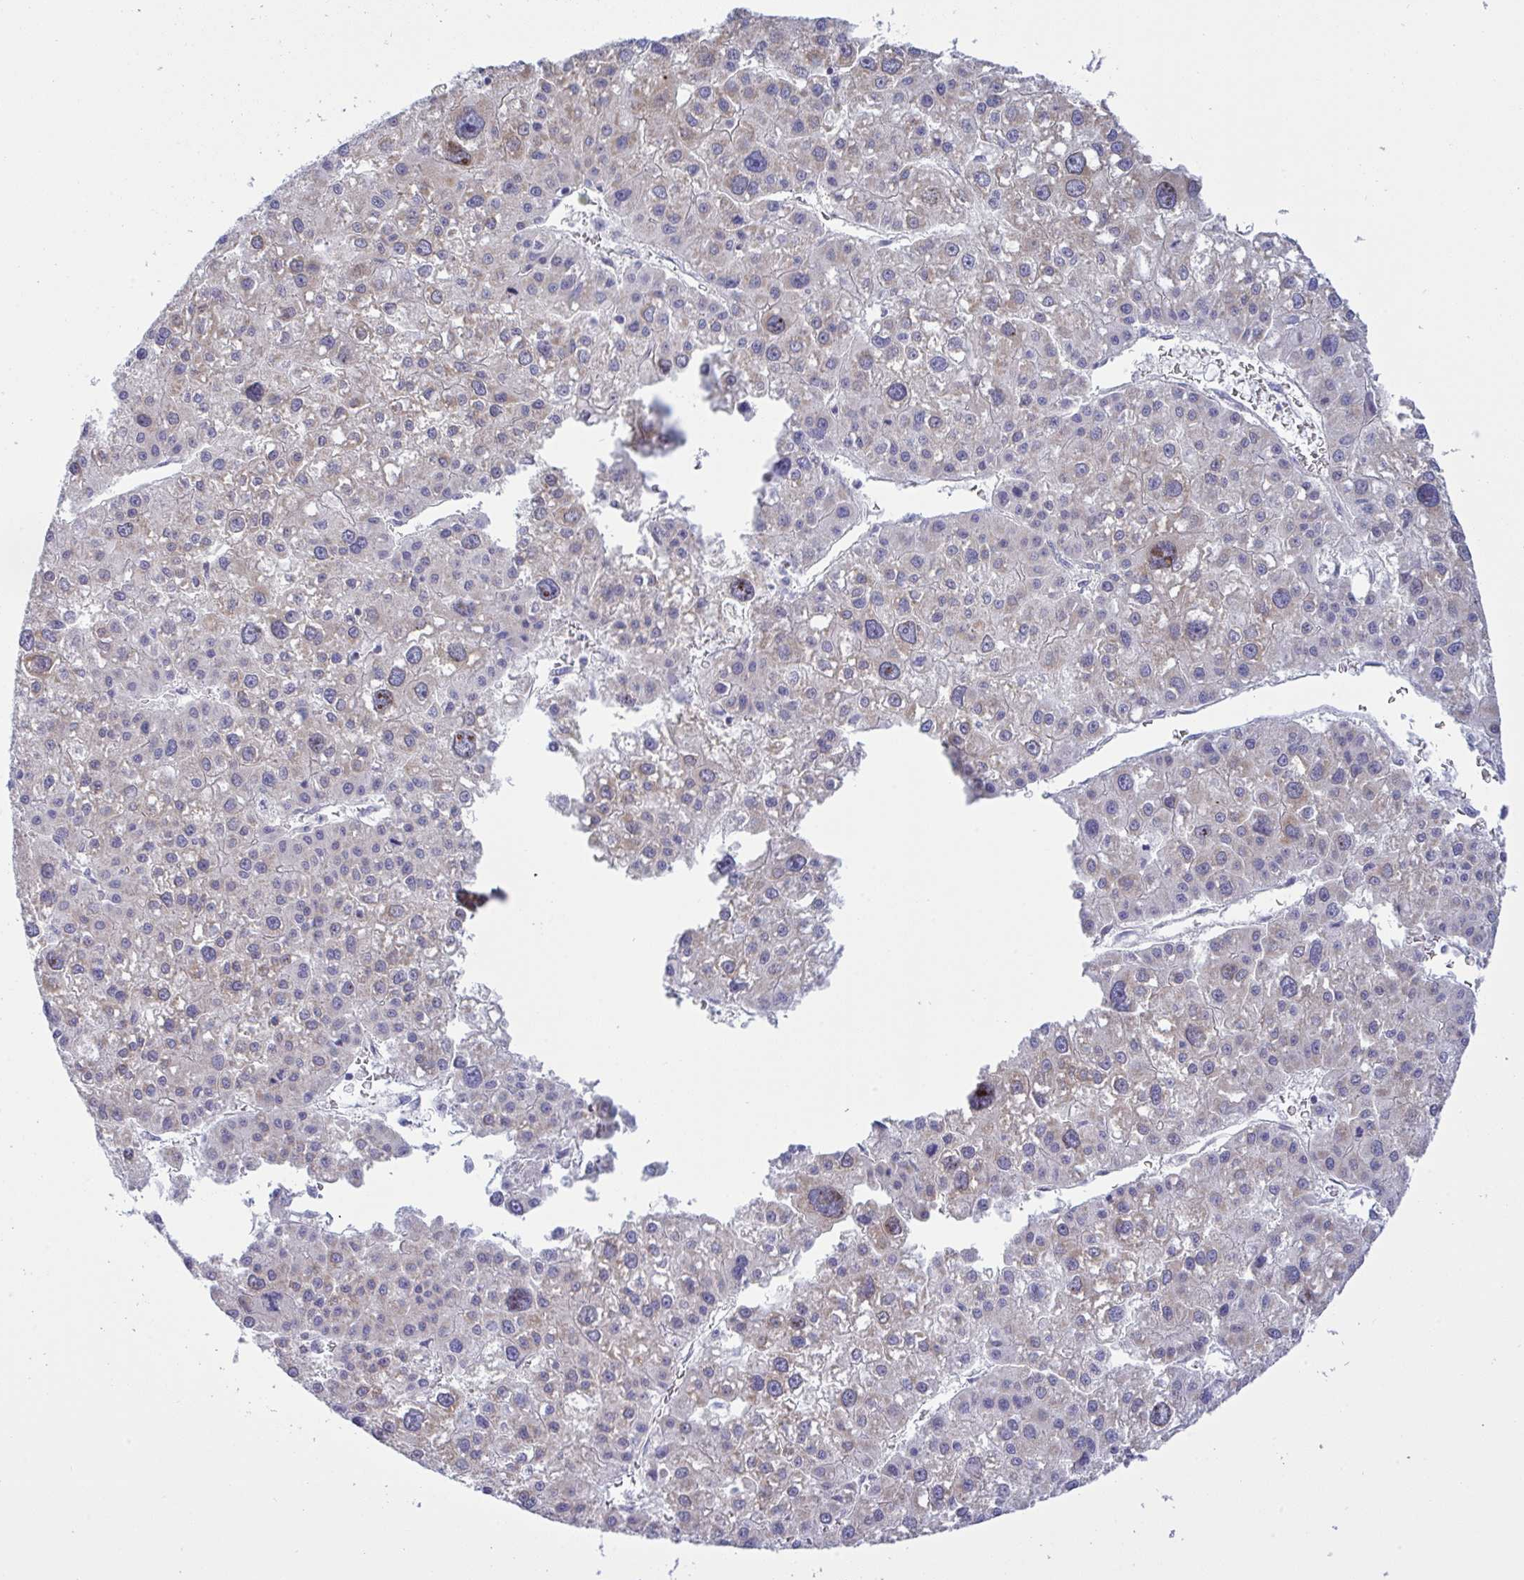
{"staining": {"intensity": "weak", "quantity": "25%-75%", "location": "cytoplasmic/membranous"}, "tissue": "liver cancer", "cell_type": "Tumor cells", "image_type": "cancer", "snomed": [{"axis": "morphology", "description": "Carcinoma, Hepatocellular, NOS"}, {"axis": "topography", "description": "Liver"}], "caption": "Liver cancer (hepatocellular carcinoma) was stained to show a protein in brown. There is low levels of weak cytoplasmic/membranous expression in approximately 25%-75% of tumor cells. (DAB (3,3'-diaminobenzidine) = brown stain, brightfield microscopy at high magnification).", "gene": "NTN1", "patient": {"sex": "male", "age": 73}}